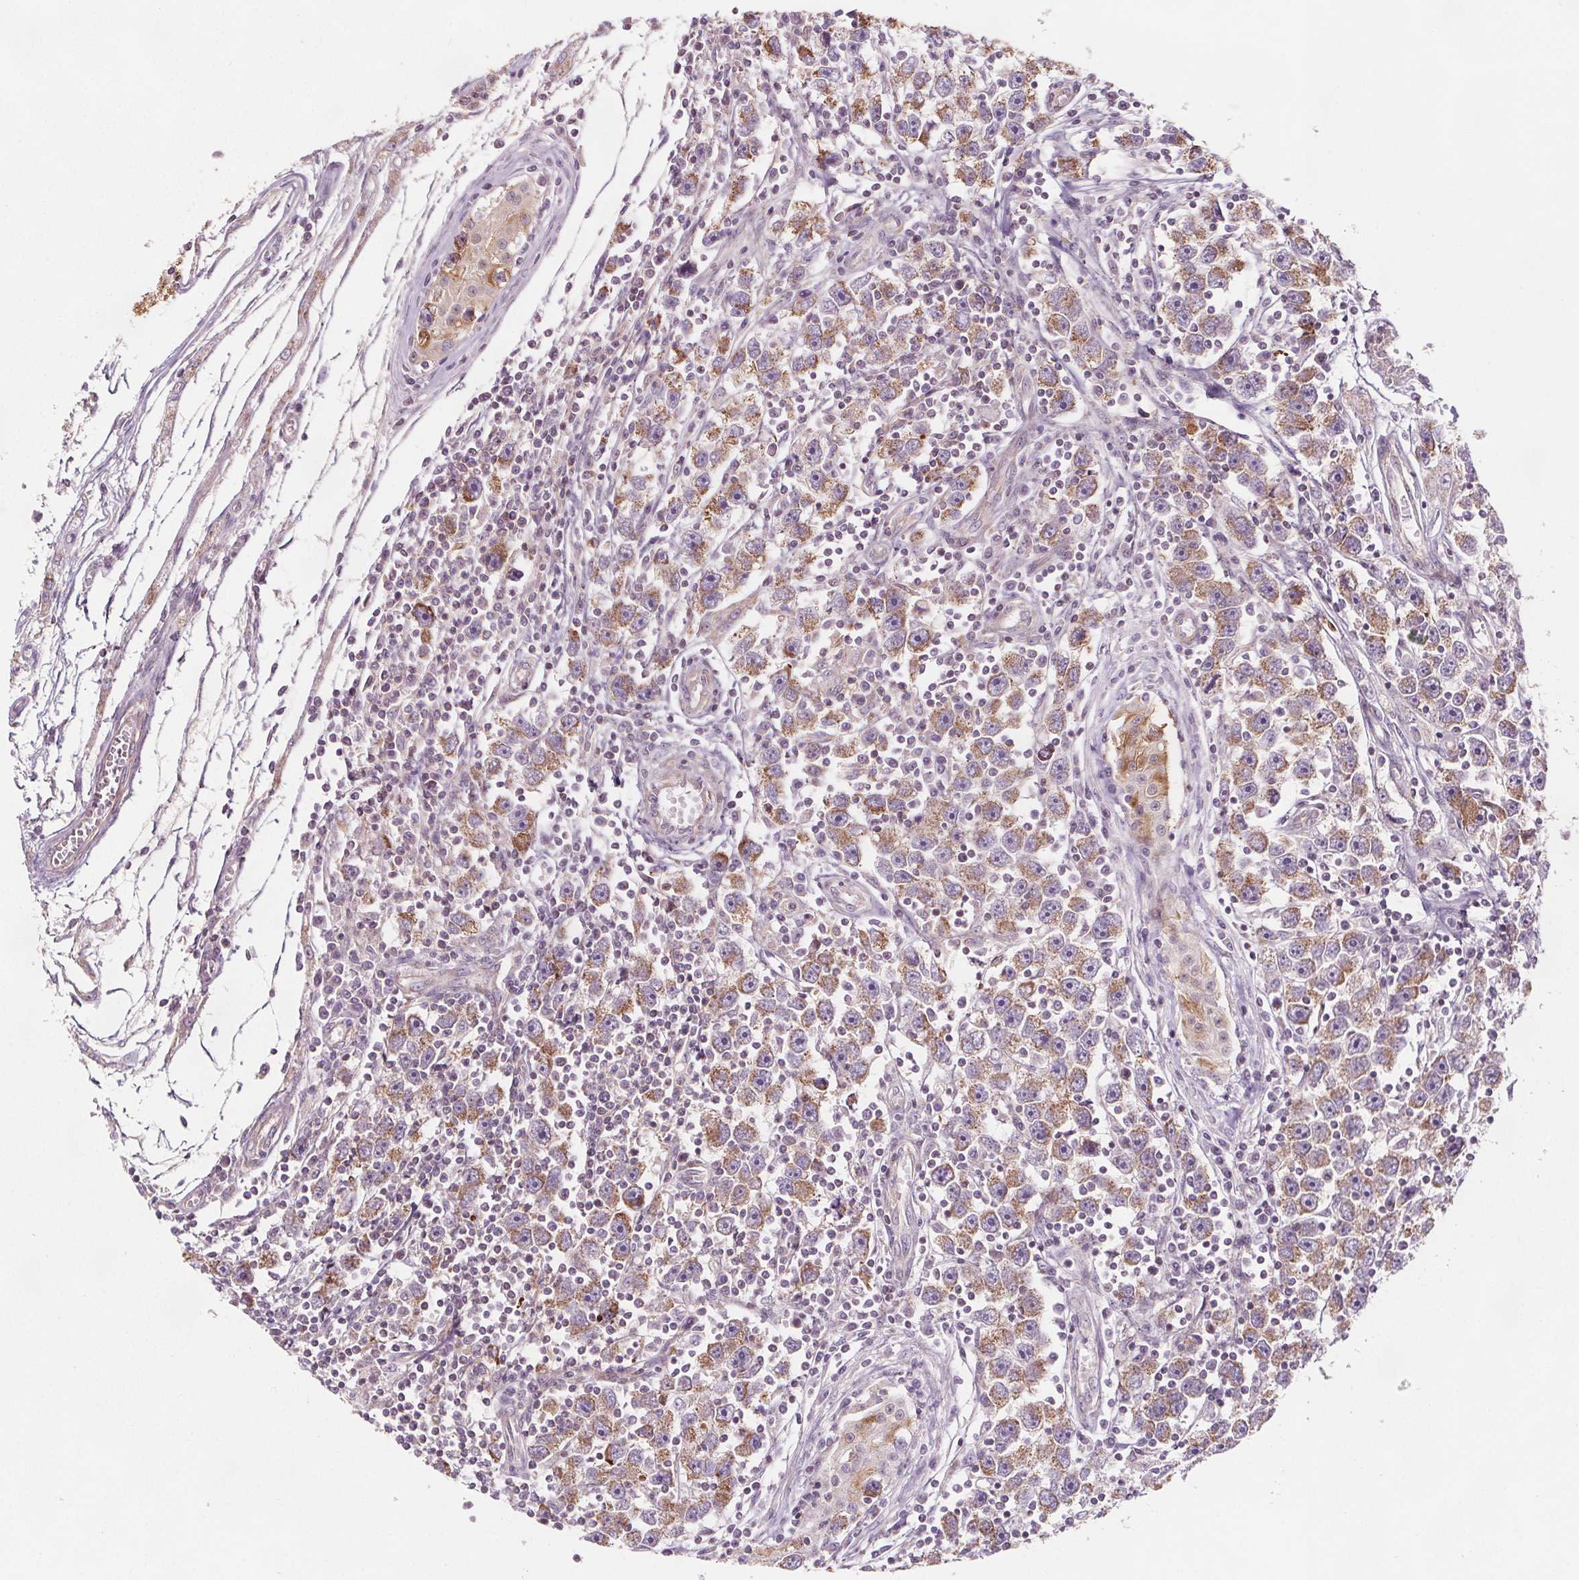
{"staining": {"intensity": "weak", "quantity": ">75%", "location": "cytoplasmic/membranous"}, "tissue": "testis cancer", "cell_type": "Tumor cells", "image_type": "cancer", "snomed": [{"axis": "morphology", "description": "Seminoma, NOS"}, {"axis": "topography", "description": "Testis"}], "caption": "A micrograph of testis seminoma stained for a protein displays weak cytoplasmic/membranous brown staining in tumor cells. (brown staining indicates protein expression, while blue staining denotes nuclei).", "gene": "ADAM33", "patient": {"sex": "male", "age": 30}}